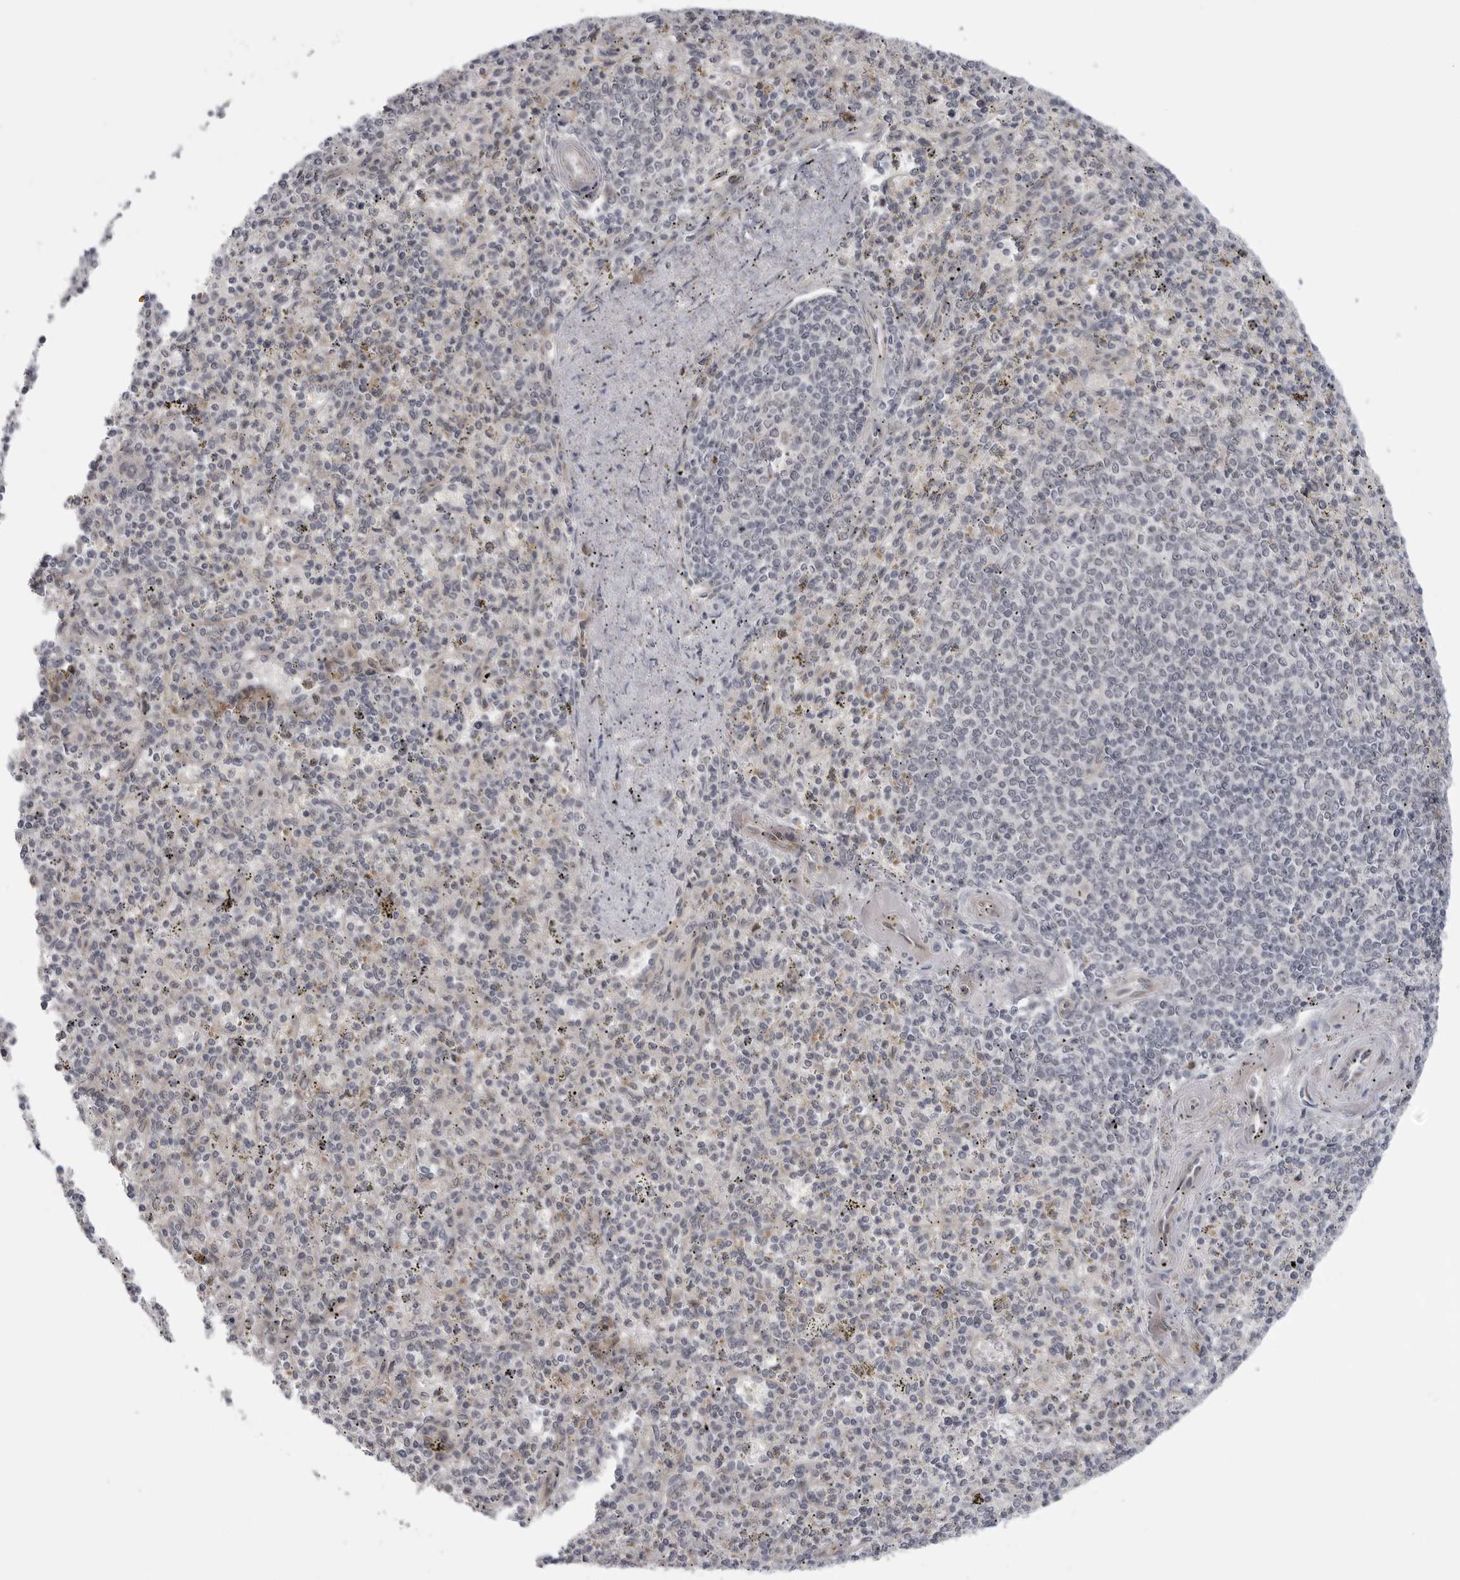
{"staining": {"intensity": "negative", "quantity": "none", "location": "none"}, "tissue": "spleen", "cell_type": "Cells in red pulp", "image_type": "normal", "snomed": [{"axis": "morphology", "description": "Normal tissue, NOS"}, {"axis": "topography", "description": "Spleen"}], "caption": "Immunohistochemical staining of normal spleen exhibits no significant positivity in cells in red pulp.", "gene": "LRRC45", "patient": {"sex": "male", "age": 72}}